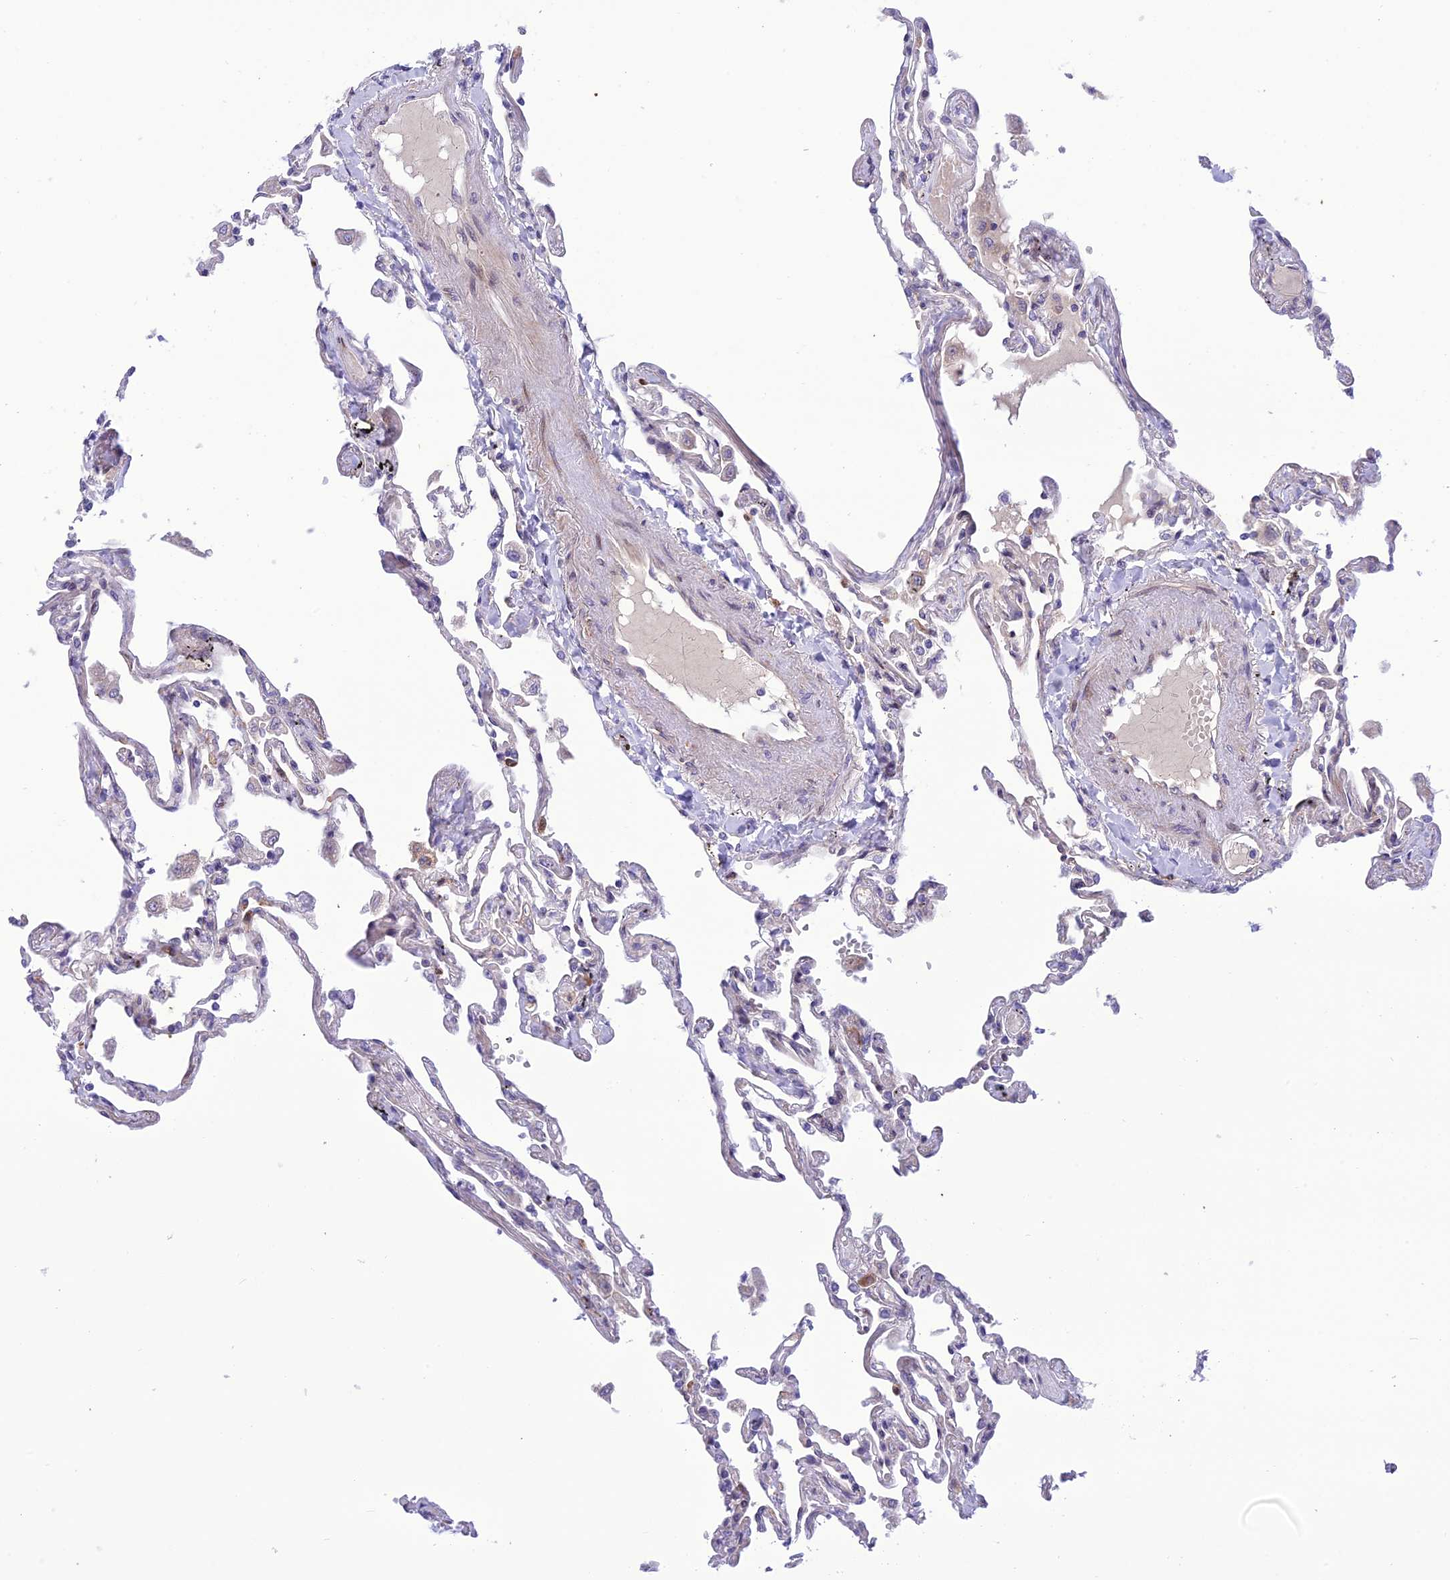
{"staining": {"intensity": "moderate", "quantity": "<25%", "location": "cytoplasmic/membranous"}, "tissue": "lung", "cell_type": "Alveolar cells", "image_type": "normal", "snomed": [{"axis": "morphology", "description": "Normal tissue, NOS"}, {"axis": "topography", "description": "Lung"}], "caption": "Immunohistochemical staining of unremarkable human lung displays moderate cytoplasmic/membranous protein staining in approximately <25% of alveolar cells. (DAB (3,3'-diaminobenzidine) IHC with brightfield microscopy, high magnification).", "gene": "JMY", "patient": {"sex": "female", "age": 67}}